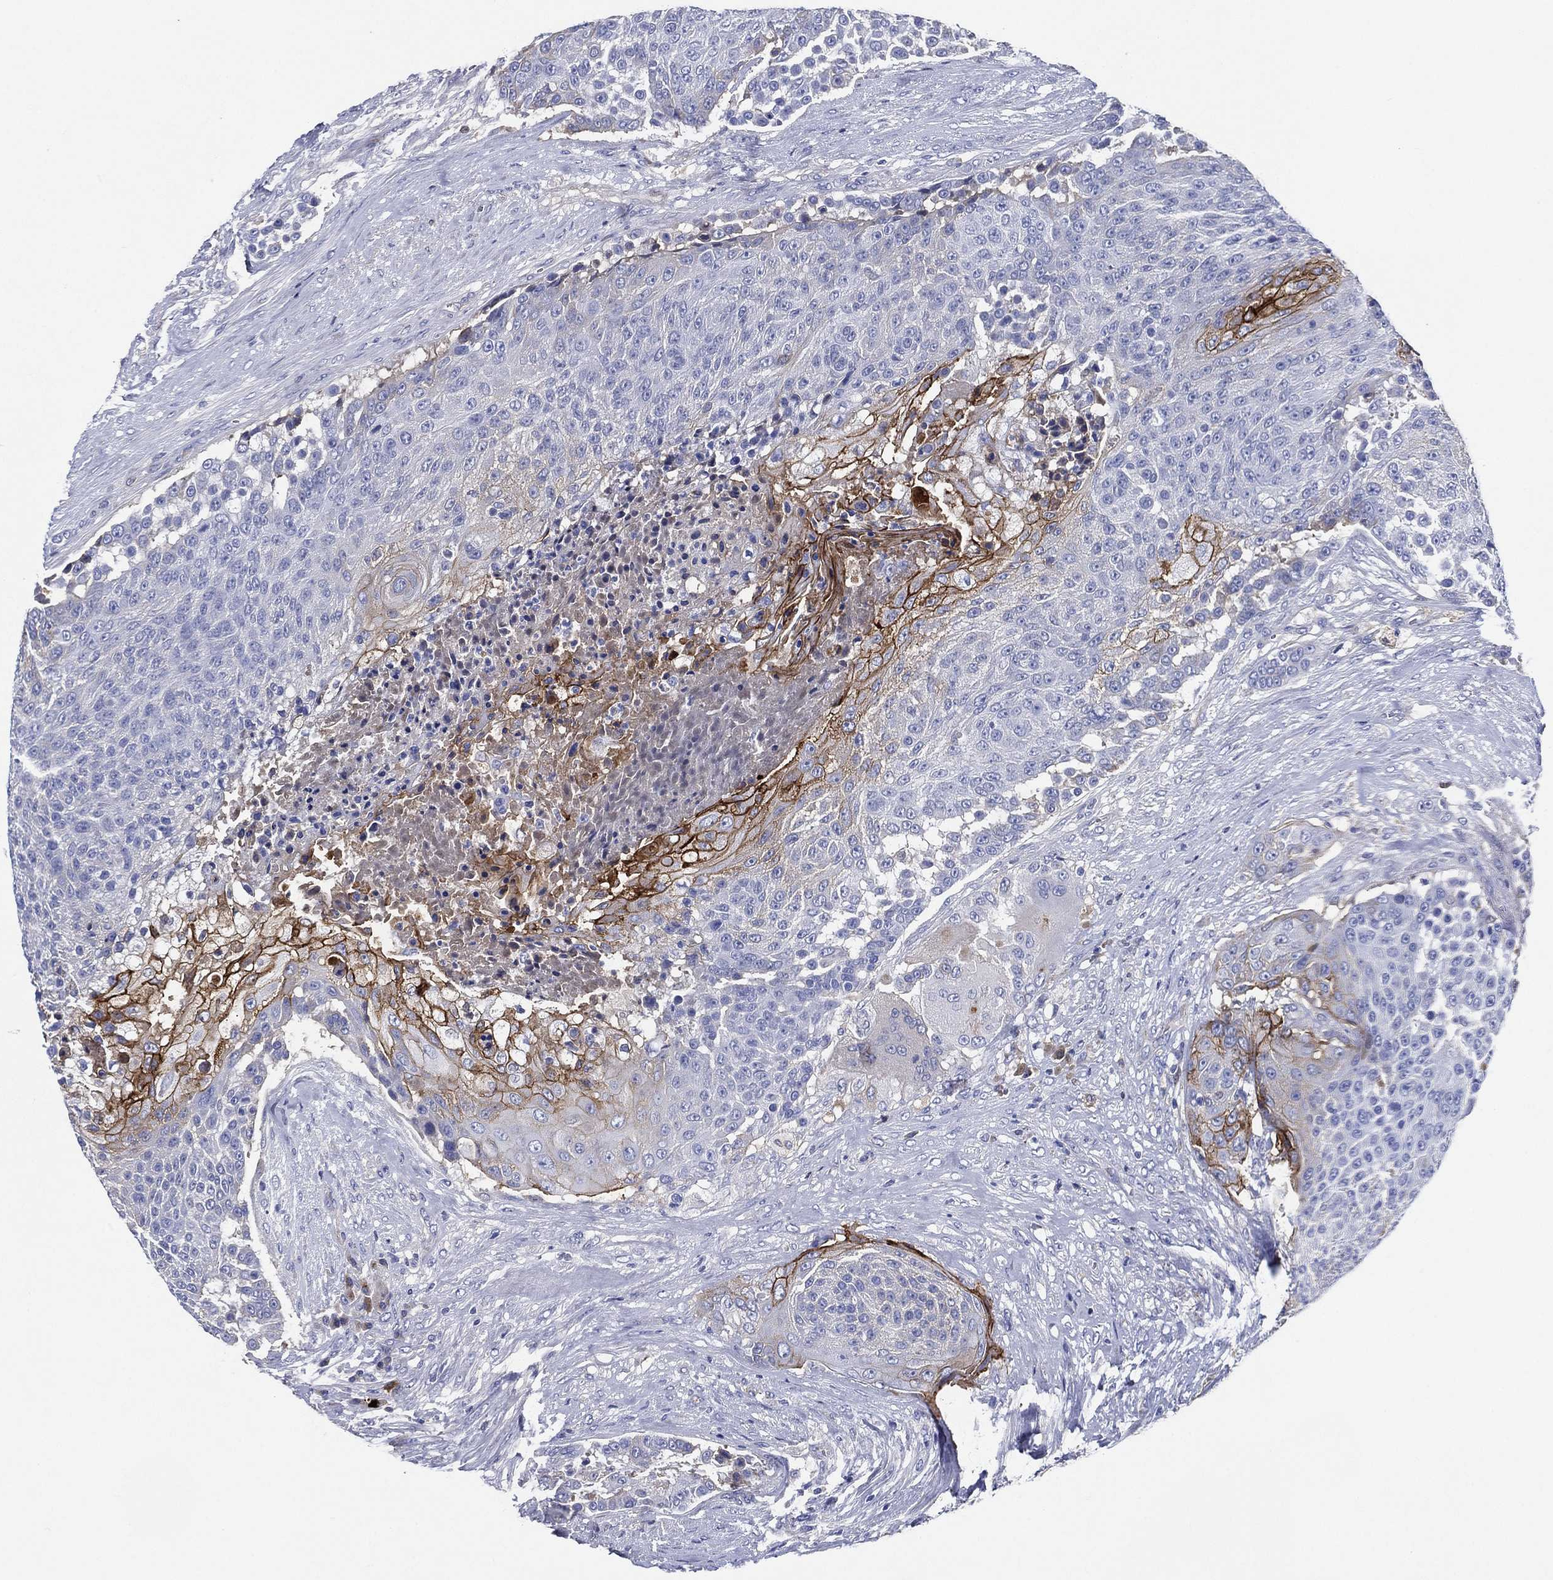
{"staining": {"intensity": "strong", "quantity": "<25%", "location": "cytoplasmic/membranous"}, "tissue": "urothelial cancer", "cell_type": "Tumor cells", "image_type": "cancer", "snomed": [{"axis": "morphology", "description": "Urothelial carcinoma, High grade"}, {"axis": "topography", "description": "Urinary bladder"}], "caption": "A brown stain highlights strong cytoplasmic/membranous staining of a protein in human urothelial carcinoma (high-grade) tumor cells.", "gene": "TMPRSS11D", "patient": {"sex": "female", "age": 63}}